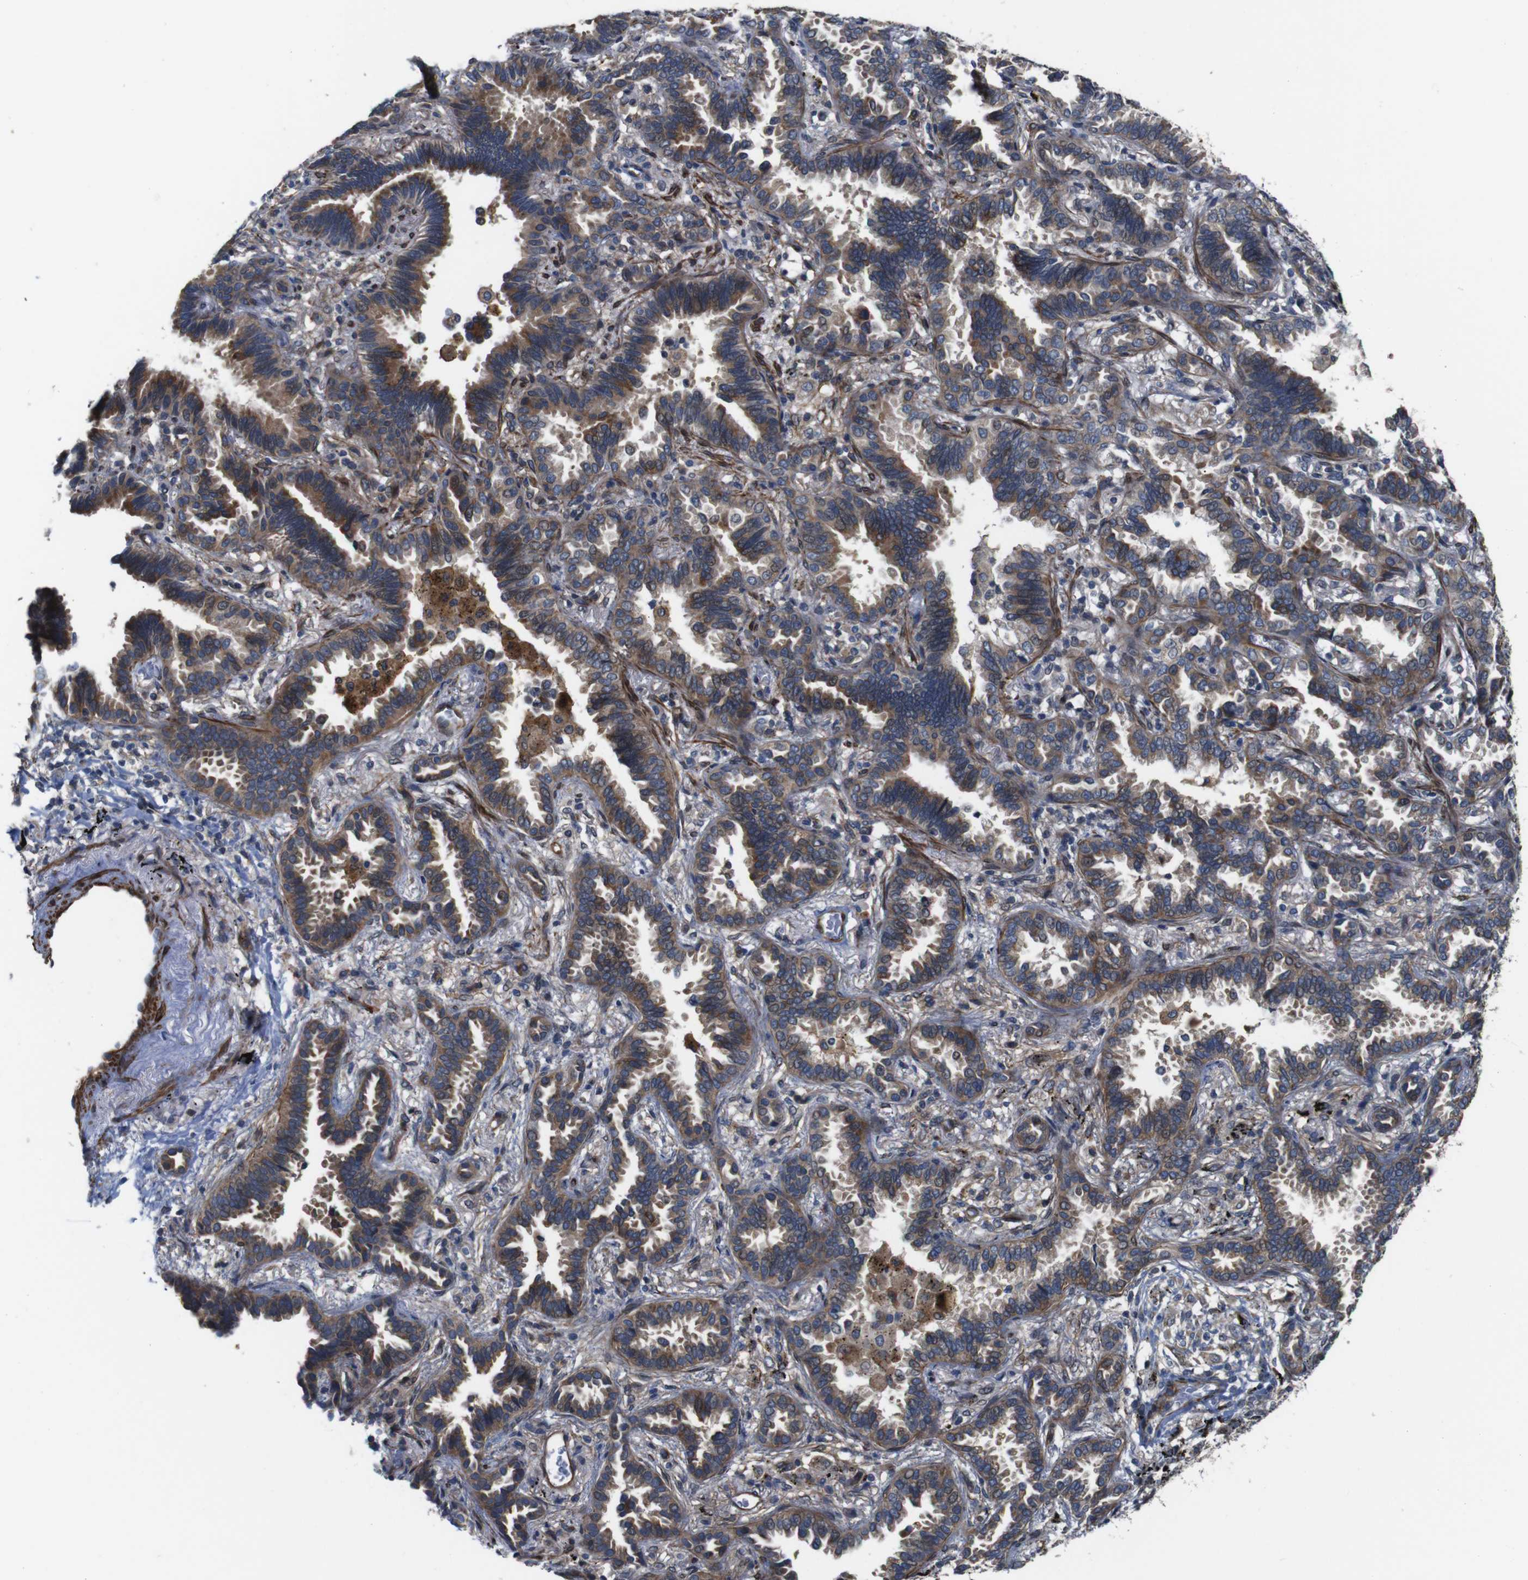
{"staining": {"intensity": "strong", "quantity": "<25%", "location": "cytoplasmic/membranous"}, "tissue": "lung cancer", "cell_type": "Tumor cells", "image_type": "cancer", "snomed": [{"axis": "morphology", "description": "Normal tissue, NOS"}, {"axis": "morphology", "description": "Adenocarcinoma, NOS"}, {"axis": "topography", "description": "Lung"}], "caption": "Protein staining of adenocarcinoma (lung) tissue exhibits strong cytoplasmic/membranous positivity in approximately <25% of tumor cells. The protein of interest is stained brown, and the nuclei are stained in blue (DAB (3,3'-diaminobenzidine) IHC with brightfield microscopy, high magnification).", "gene": "GGT7", "patient": {"sex": "male", "age": 59}}